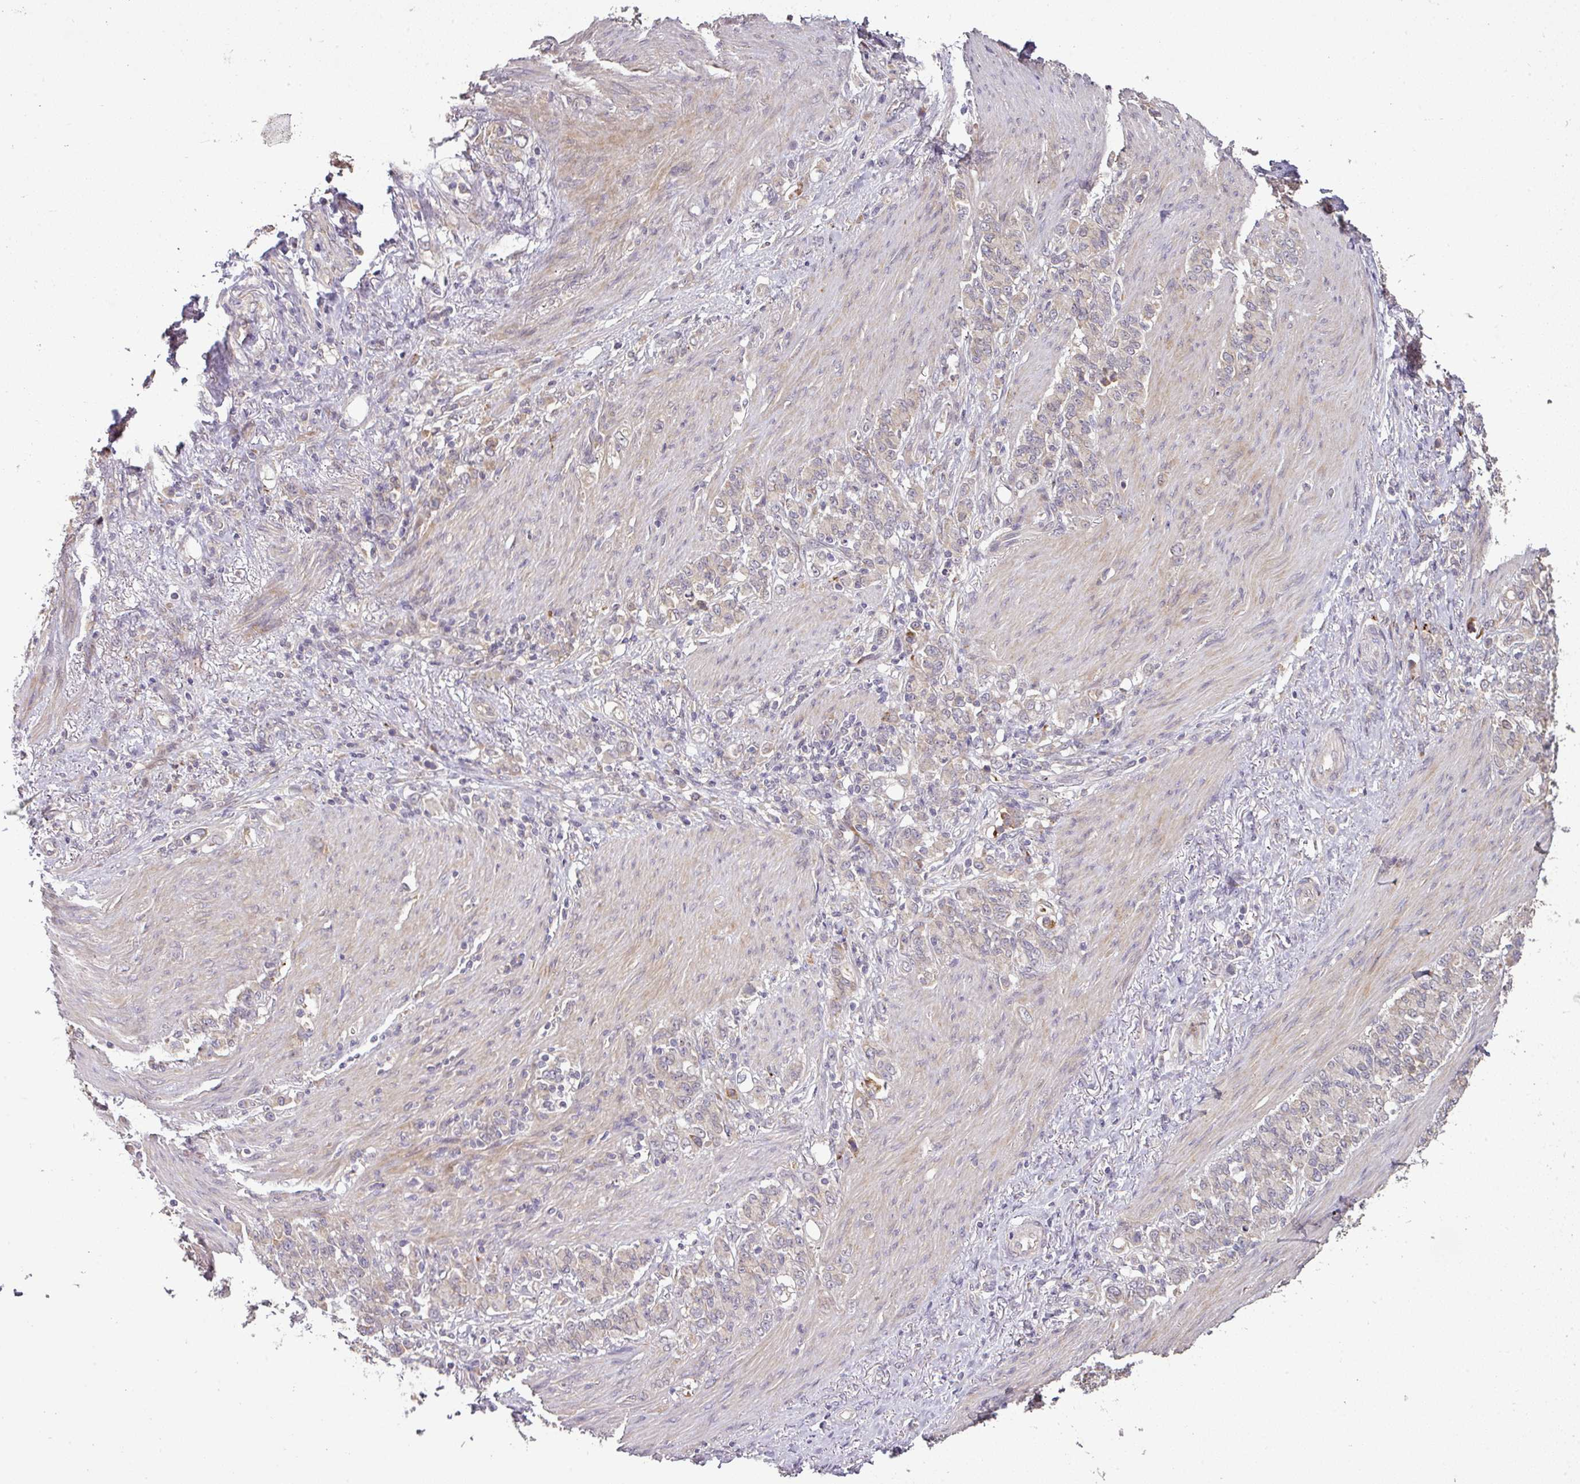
{"staining": {"intensity": "negative", "quantity": "none", "location": "none"}, "tissue": "stomach cancer", "cell_type": "Tumor cells", "image_type": "cancer", "snomed": [{"axis": "morphology", "description": "Adenocarcinoma, NOS"}, {"axis": "topography", "description": "Stomach"}], "caption": "This is an IHC histopathology image of stomach cancer (adenocarcinoma). There is no positivity in tumor cells.", "gene": "SPCS3", "patient": {"sex": "female", "age": 79}}